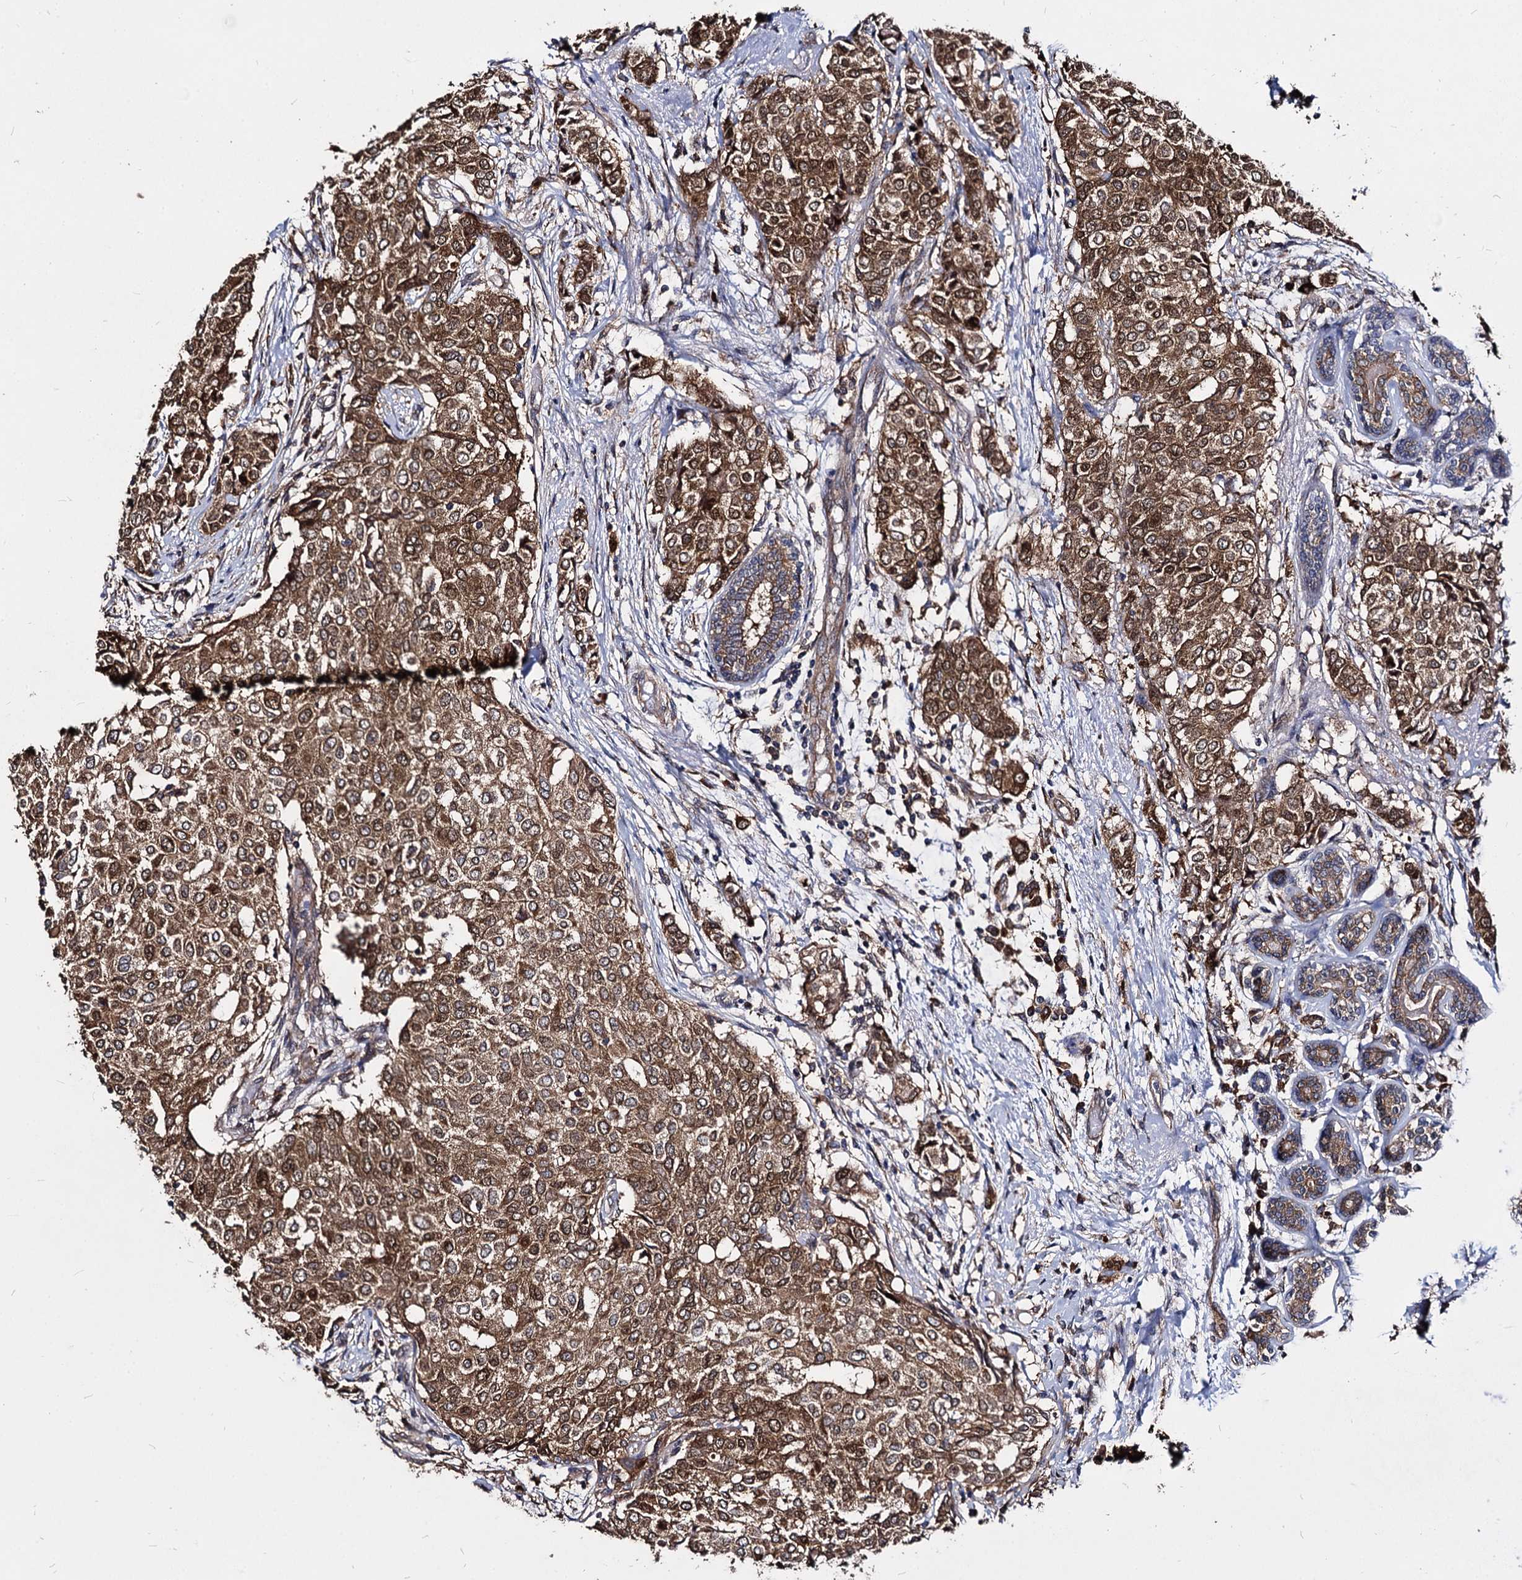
{"staining": {"intensity": "moderate", "quantity": ">75%", "location": "cytoplasmic/membranous,nuclear"}, "tissue": "breast cancer", "cell_type": "Tumor cells", "image_type": "cancer", "snomed": [{"axis": "morphology", "description": "Lobular carcinoma"}, {"axis": "topography", "description": "Breast"}], "caption": "Protein expression analysis of breast cancer demonstrates moderate cytoplasmic/membranous and nuclear staining in approximately >75% of tumor cells. Nuclei are stained in blue.", "gene": "NME1", "patient": {"sex": "female", "age": 51}}